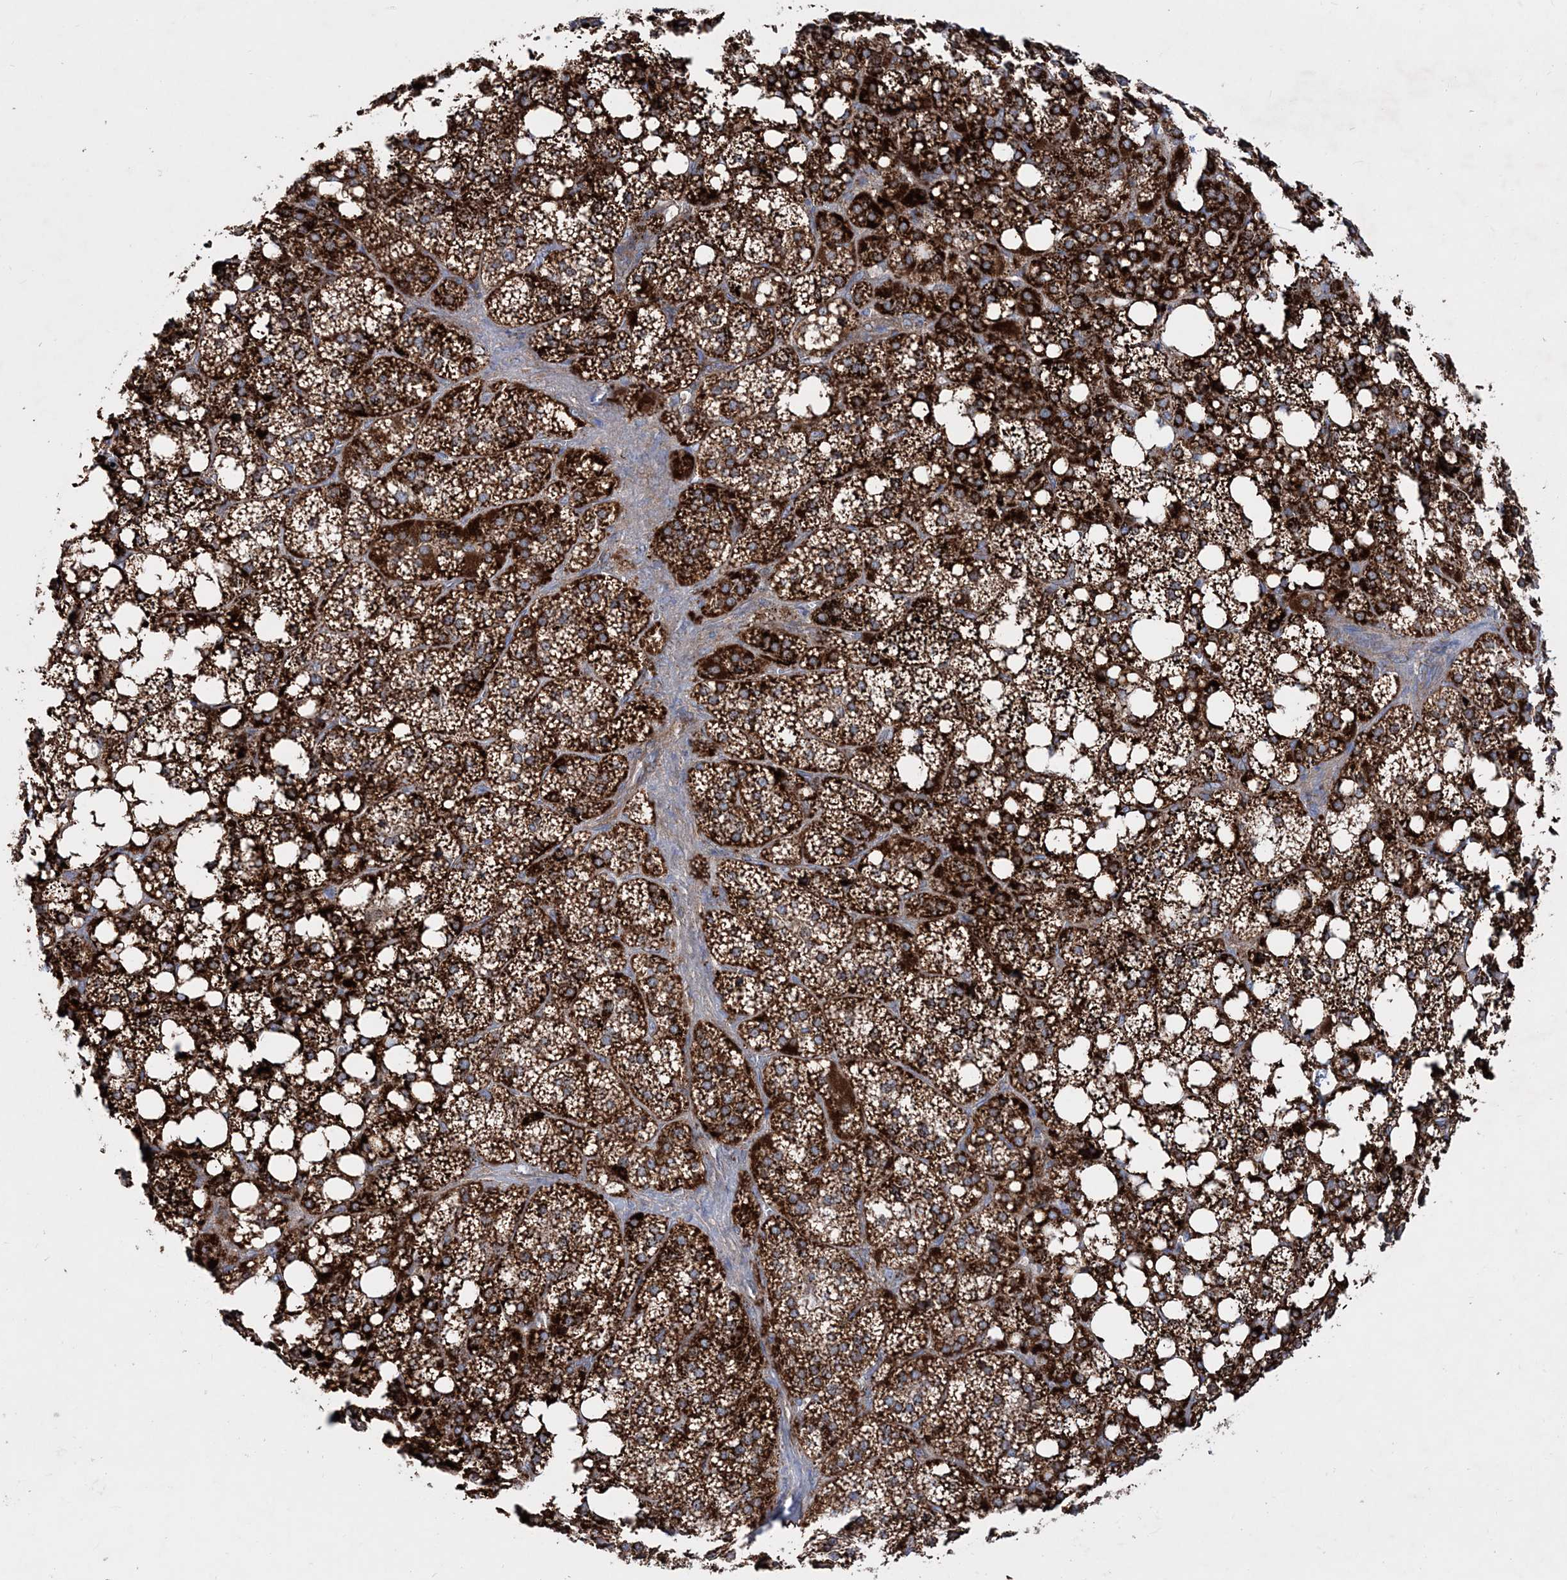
{"staining": {"intensity": "strong", "quantity": ">75%", "location": "cytoplasmic/membranous"}, "tissue": "adrenal gland", "cell_type": "Glandular cells", "image_type": "normal", "snomed": [{"axis": "morphology", "description": "Normal tissue, NOS"}, {"axis": "topography", "description": "Adrenal gland"}], "caption": "A brown stain labels strong cytoplasmic/membranous expression of a protein in glandular cells of normal adrenal gland. (DAB (3,3'-diaminobenzidine) = brown stain, brightfield microscopy at high magnification).", "gene": "NGLY1", "patient": {"sex": "female", "age": 59}}